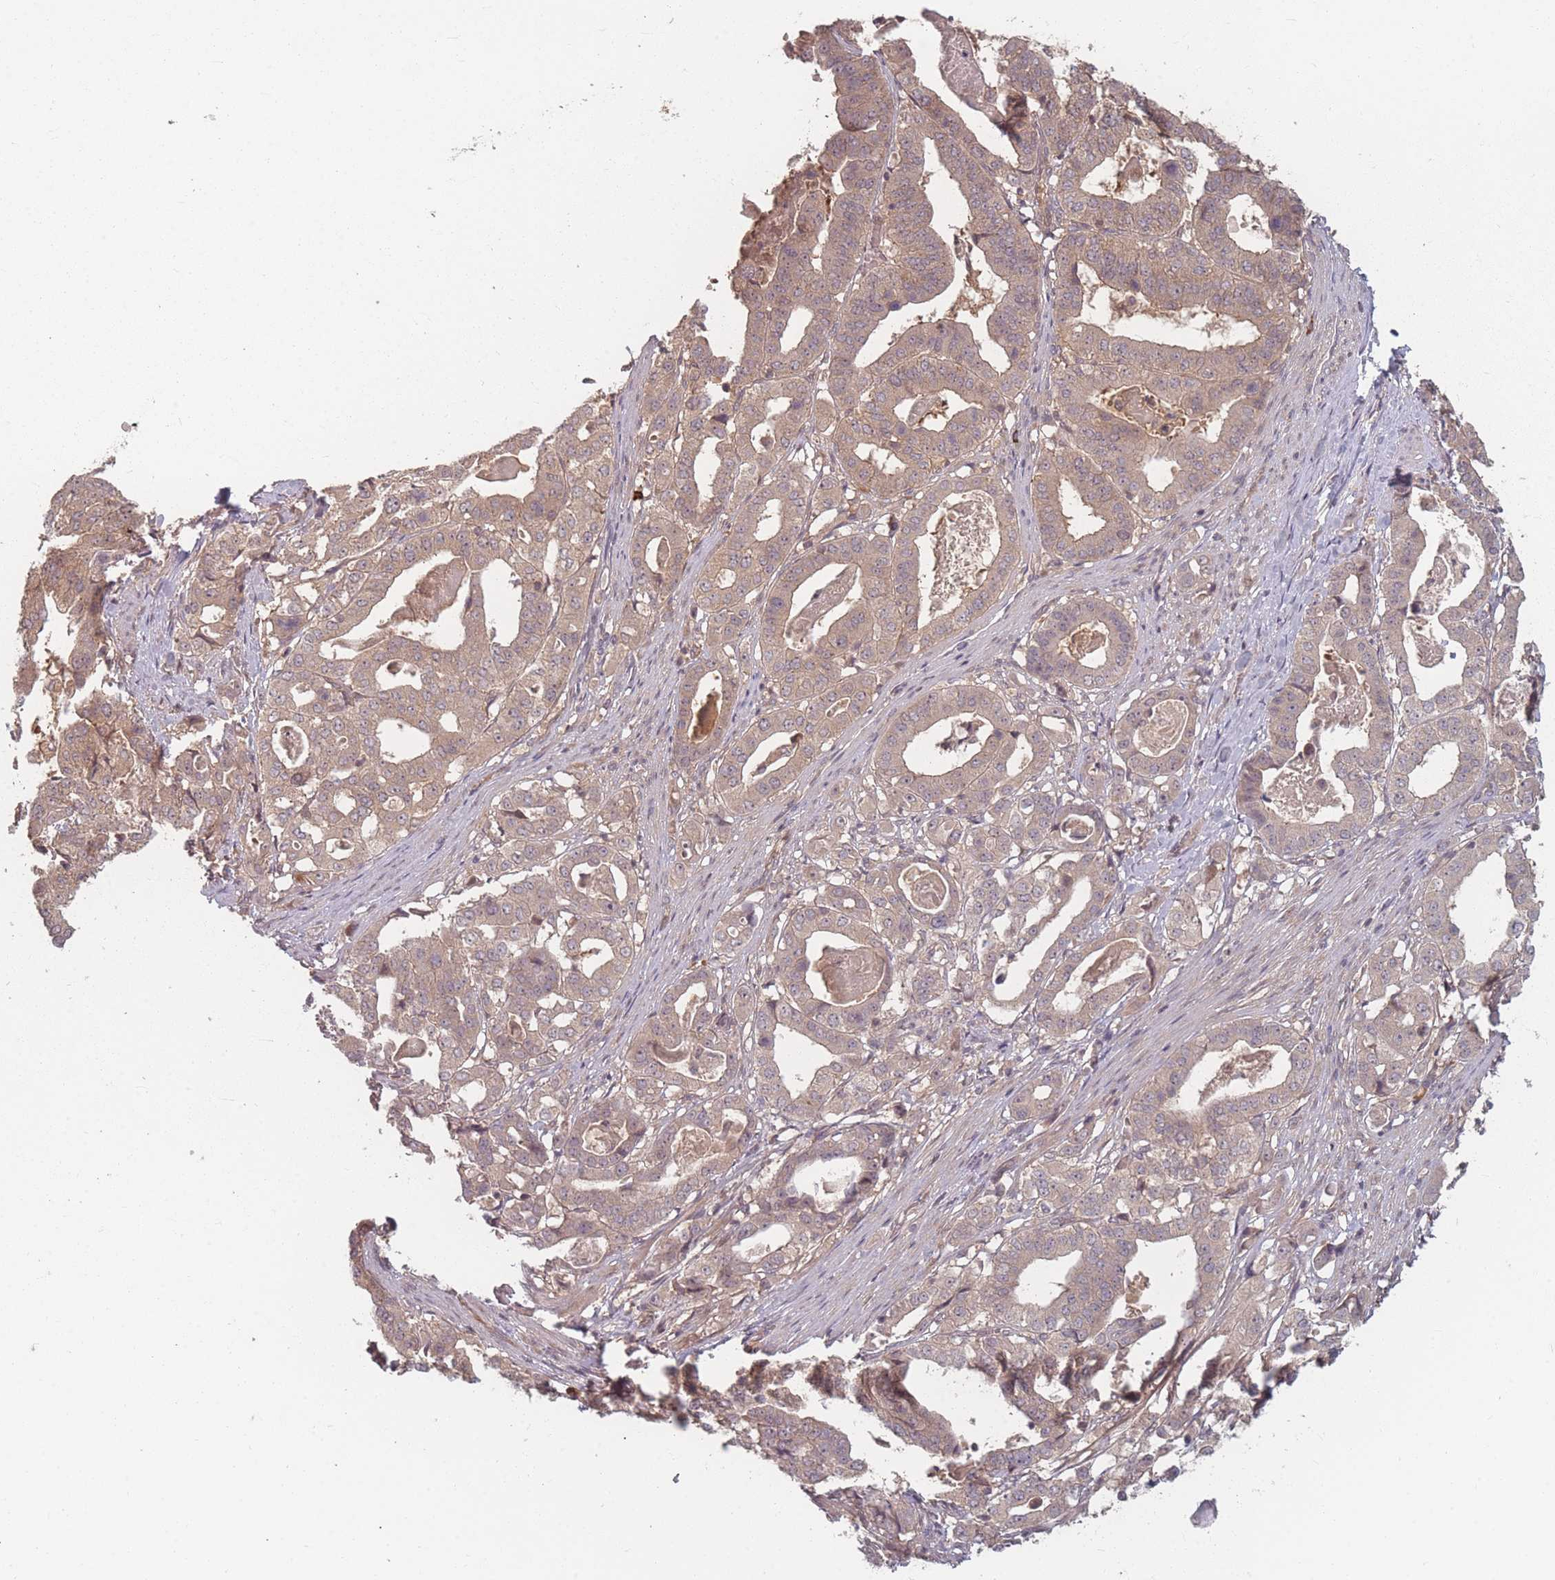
{"staining": {"intensity": "weak", "quantity": ">75%", "location": "cytoplasmic/membranous"}, "tissue": "stomach cancer", "cell_type": "Tumor cells", "image_type": "cancer", "snomed": [{"axis": "morphology", "description": "Adenocarcinoma, NOS"}, {"axis": "topography", "description": "Stomach"}], "caption": "Stomach cancer (adenocarcinoma) tissue shows weak cytoplasmic/membranous expression in about >75% of tumor cells, visualized by immunohistochemistry. (DAB (3,3'-diaminobenzidine) IHC with brightfield microscopy, high magnification).", "gene": "HAGH", "patient": {"sex": "male", "age": 48}}